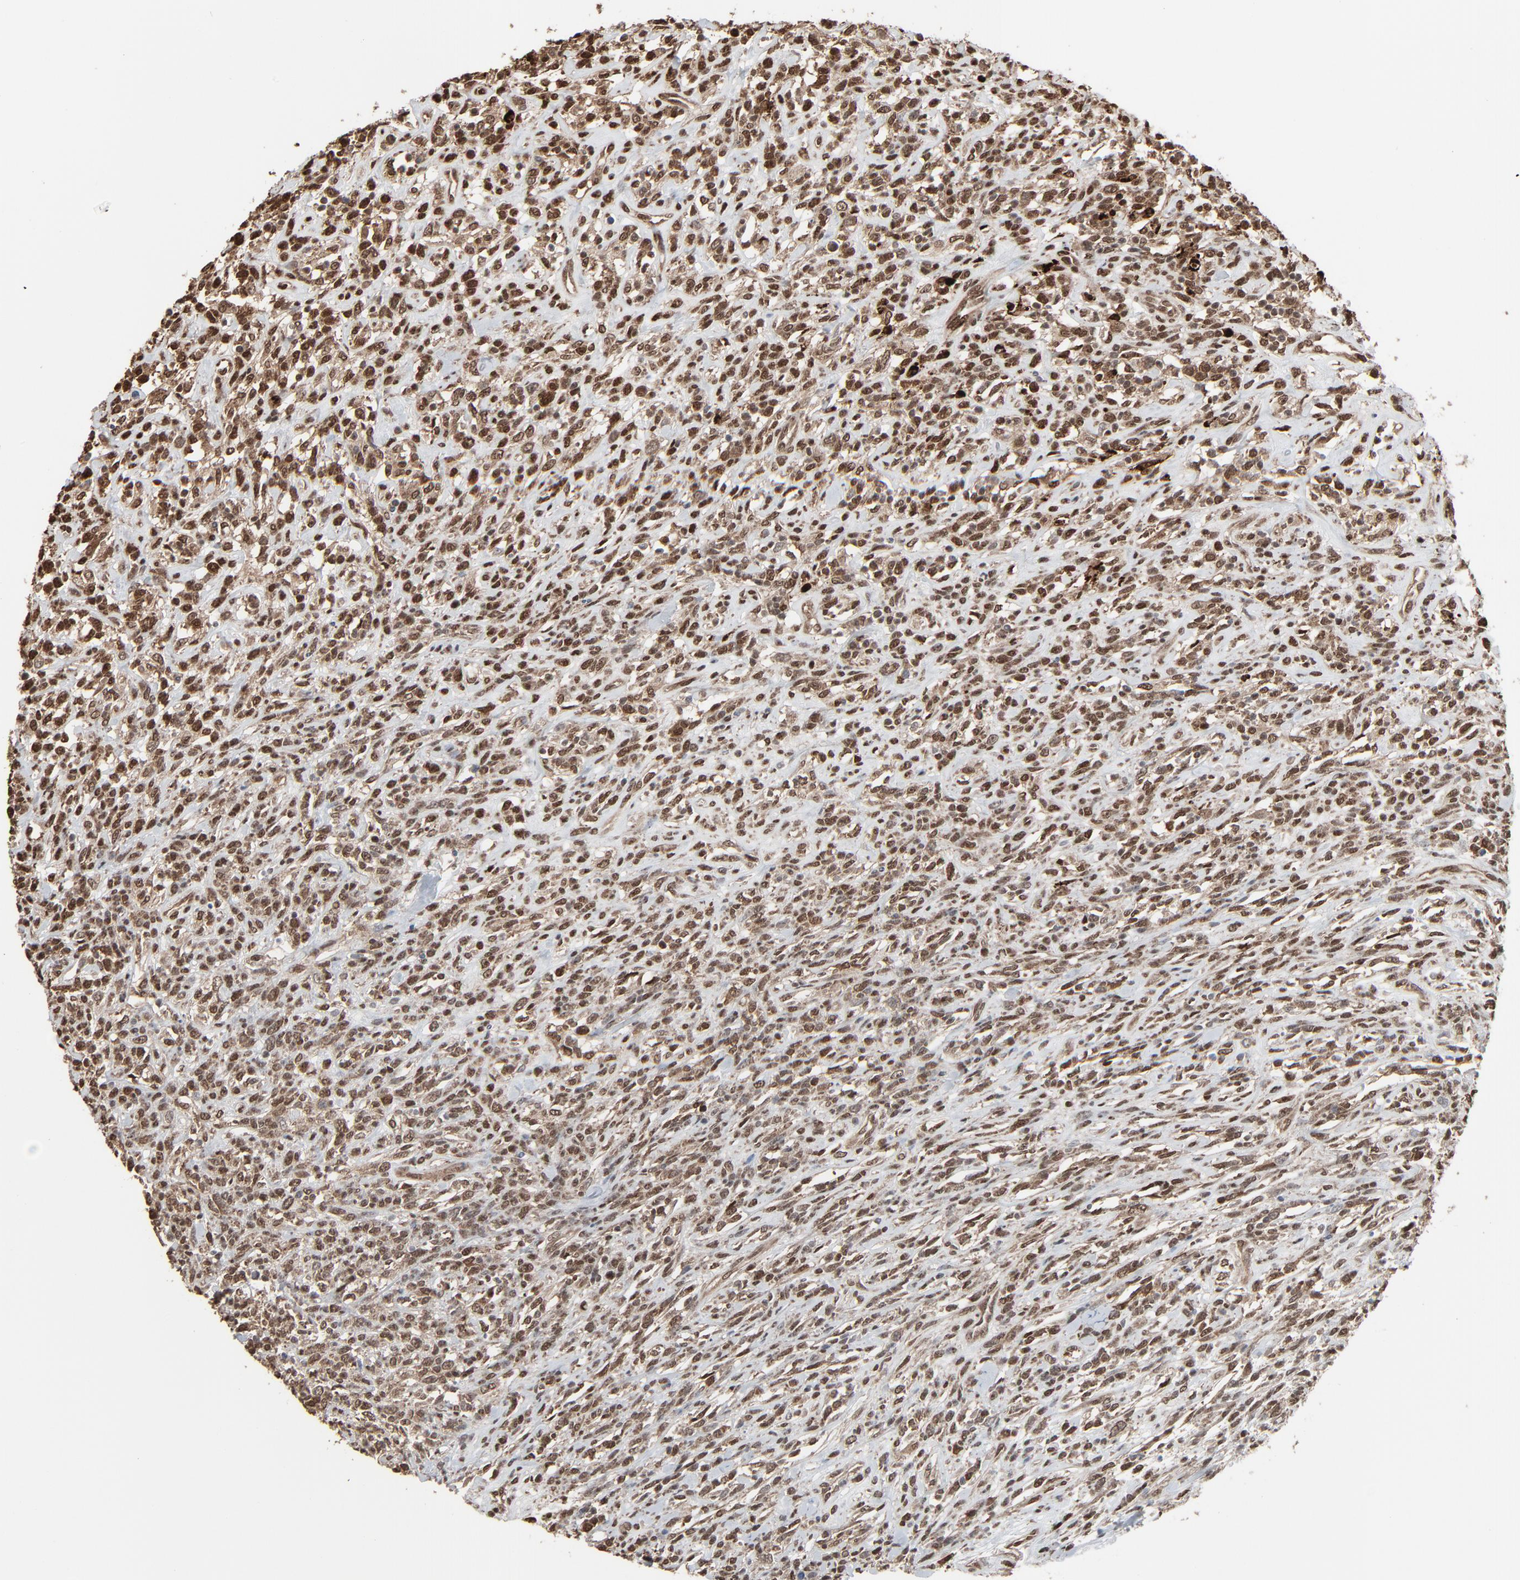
{"staining": {"intensity": "strong", "quantity": ">75%", "location": "cytoplasmic/membranous,nuclear"}, "tissue": "lymphoma", "cell_type": "Tumor cells", "image_type": "cancer", "snomed": [{"axis": "morphology", "description": "Malignant lymphoma, non-Hodgkin's type, High grade"}, {"axis": "topography", "description": "Lymph node"}], "caption": "A brown stain shows strong cytoplasmic/membranous and nuclear positivity of a protein in malignant lymphoma, non-Hodgkin's type (high-grade) tumor cells.", "gene": "MEIS2", "patient": {"sex": "female", "age": 73}}